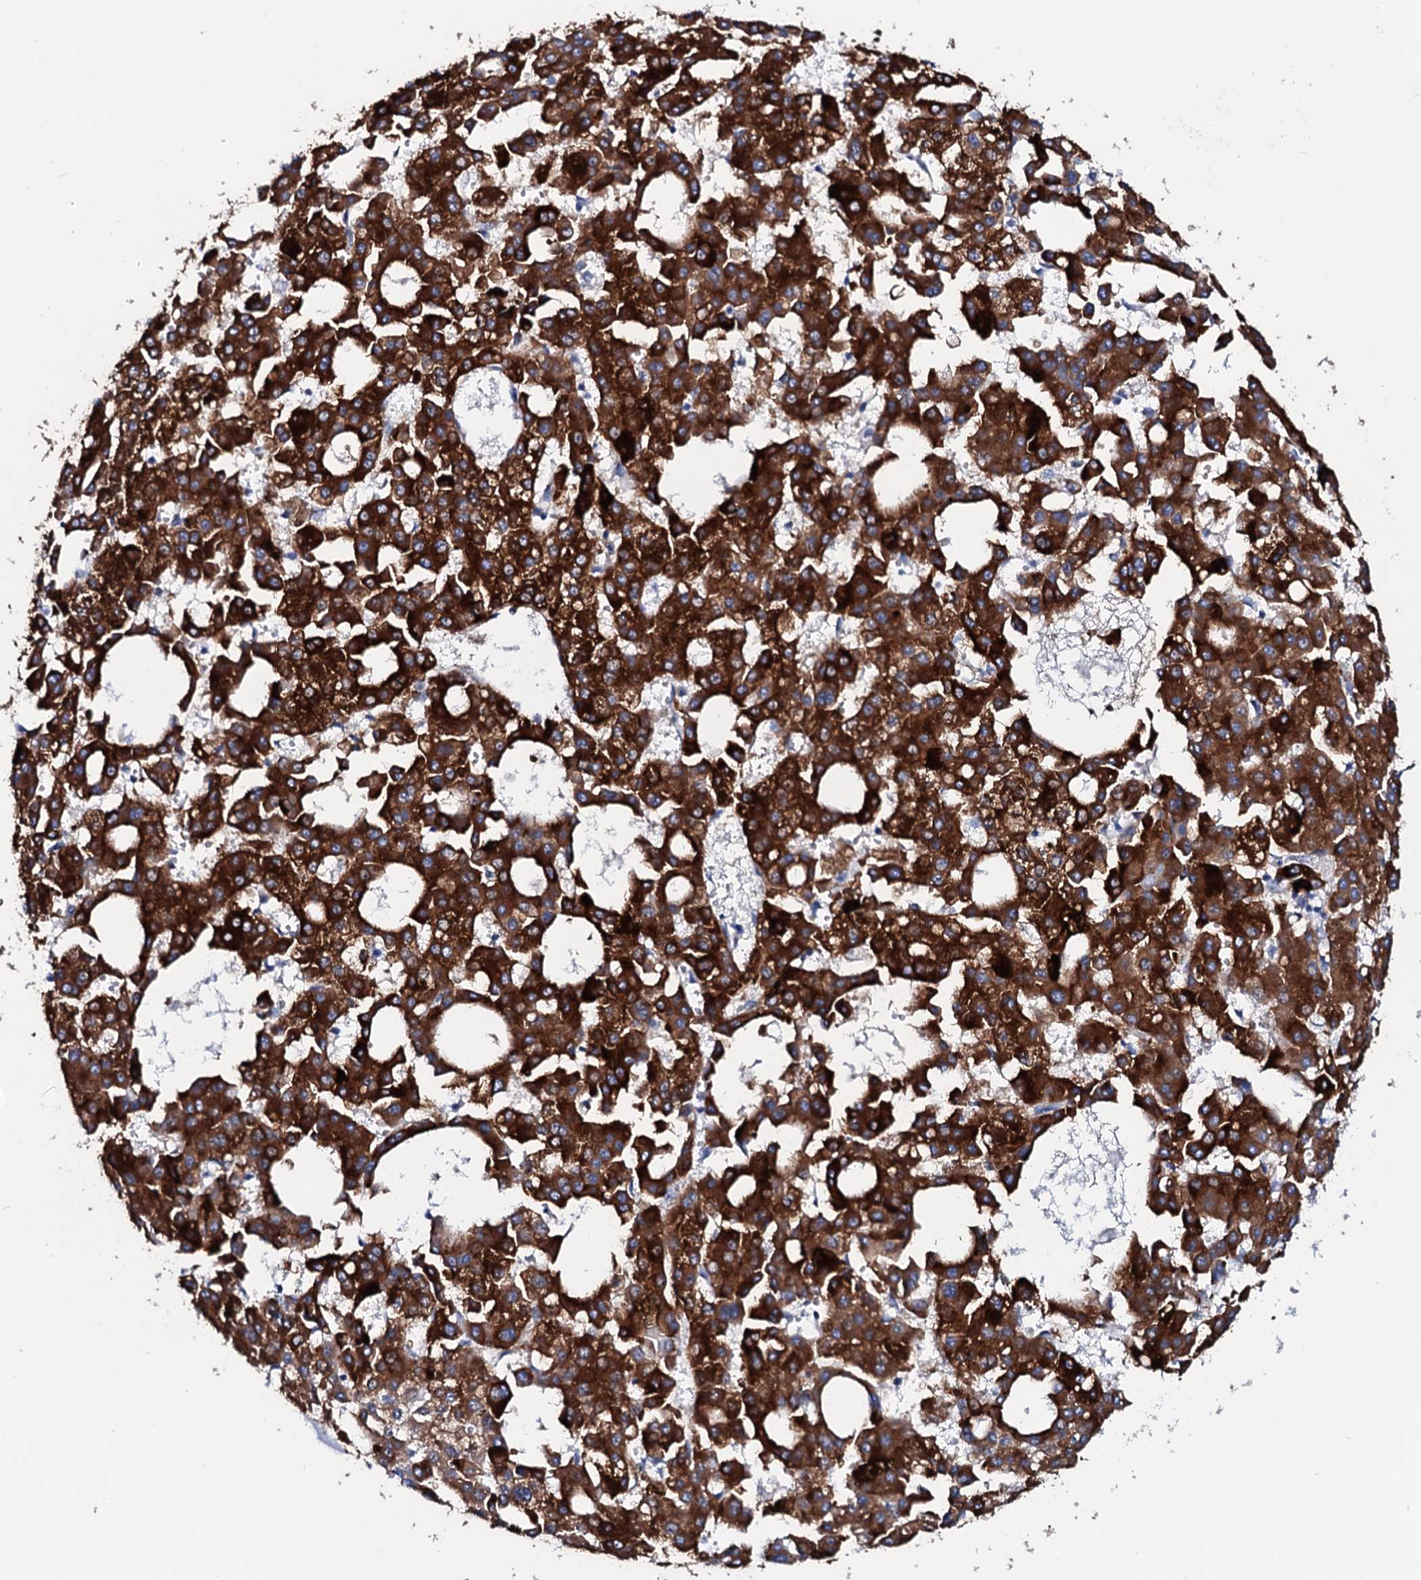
{"staining": {"intensity": "strong", "quantity": ">75%", "location": "cytoplasmic/membranous"}, "tissue": "liver cancer", "cell_type": "Tumor cells", "image_type": "cancer", "snomed": [{"axis": "morphology", "description": "Carcinoma, Hepatocellular, NOS"}, {"axis": "topography", "description": "Liver"}], "caption": "Hepatocellular carcinoma (liver) was stained to show a protein in brown. There is high levels of strong cytoplasmic/membranous positivity in approximately >75% of tumor cells.", "gene": "GYS2", "patient": {"sex": "male", "age": 47}}